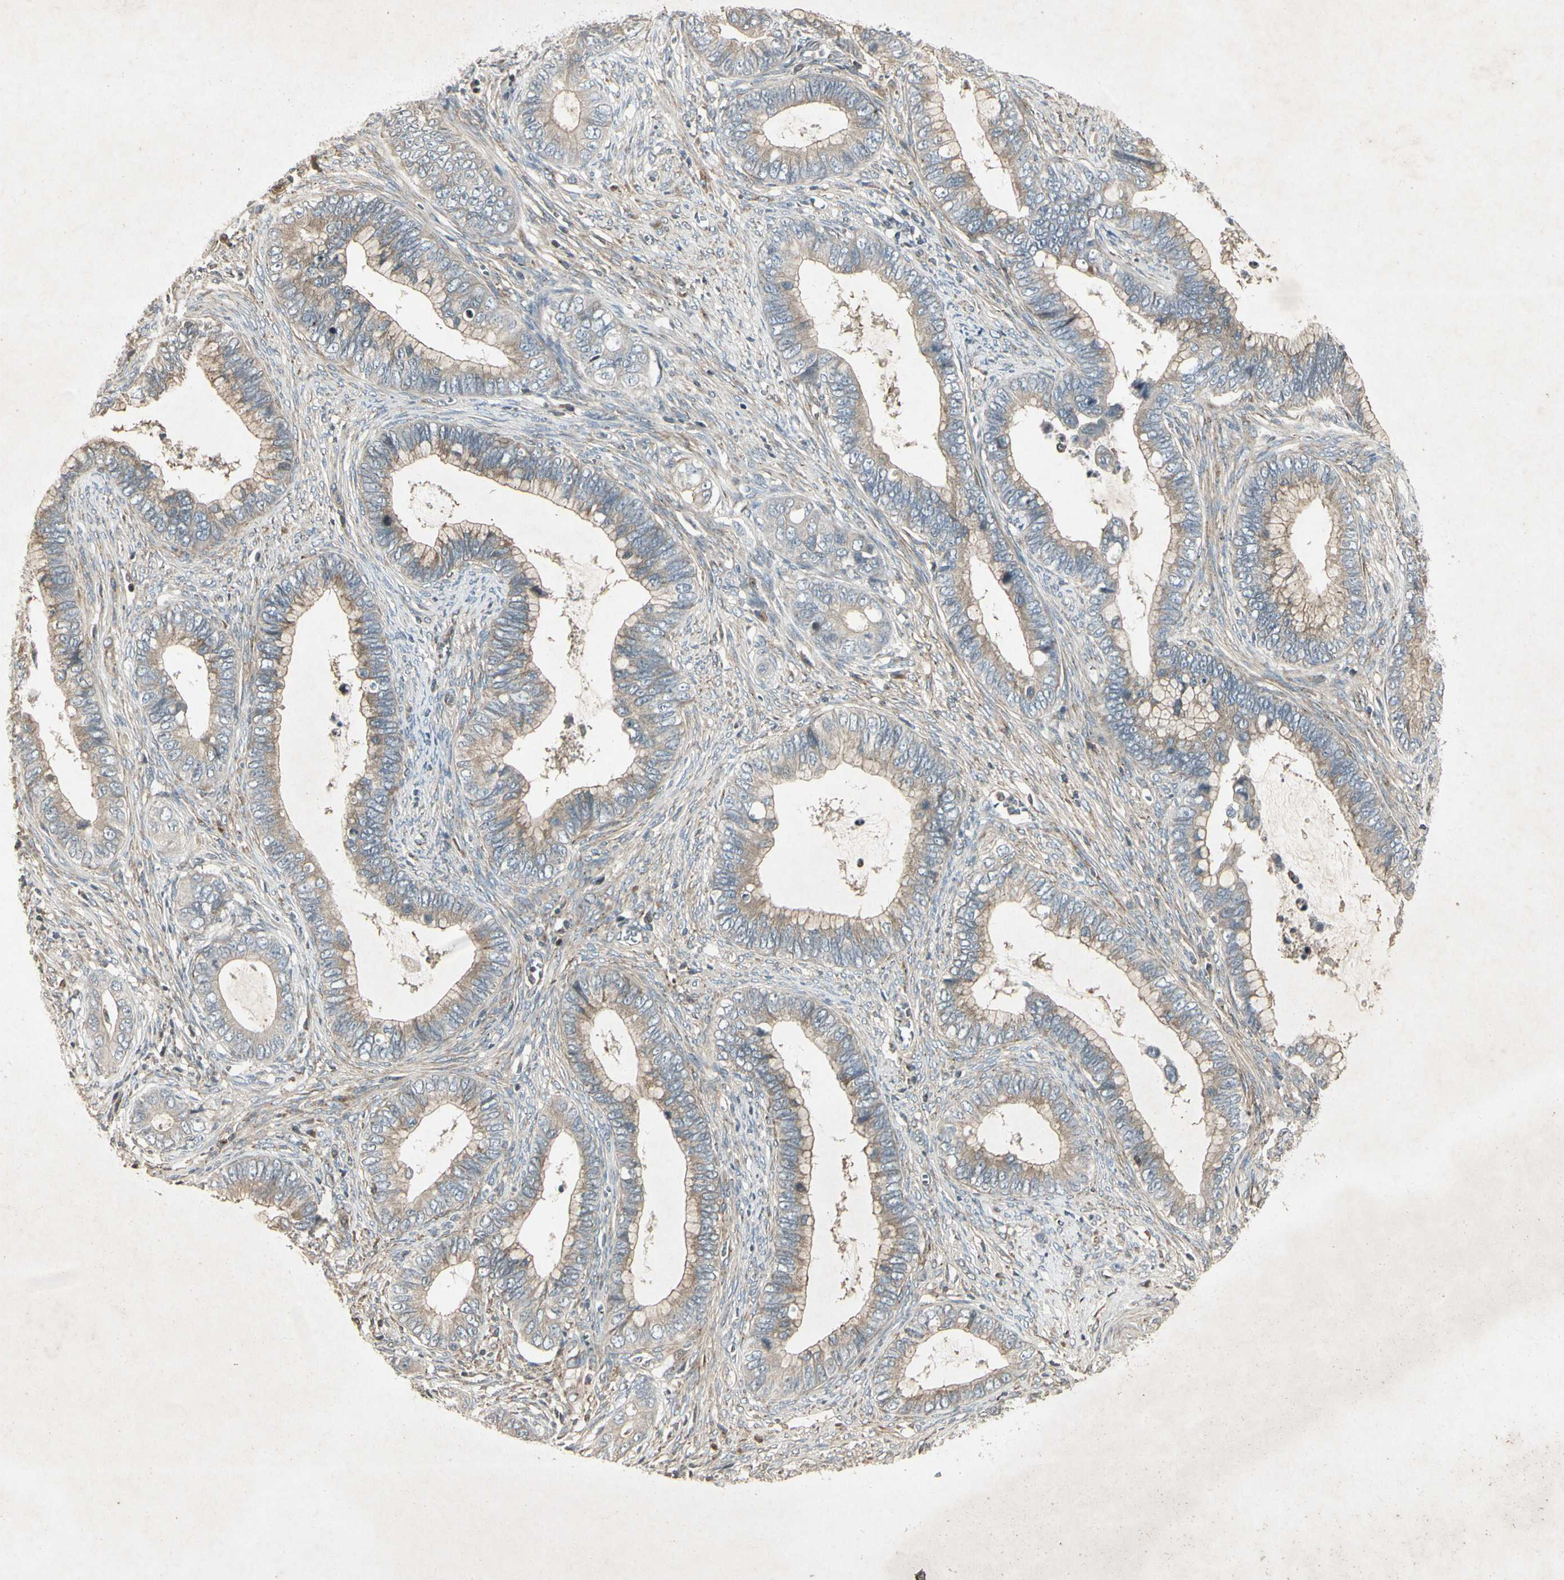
{"staining": {"intensity": "weak", "quantity": ">75%", "location": "cytoplasmic/membranous"}, "tissue": "cervical cancer", "cell_type": "Tumor cells", "image_type": "cancer", "snomed": [{"axis": "morphology", "description": "Adenocarcinoma, NOS"}, {"axis": "topography", "description": "Cervix"}], "caption": "Weak cytoplasmic/membranous staining is seen in about >75% of tumor cells in adenocarcinoma (cervical). Using DAB (brown) and hematoxylin (blue) stains, captured at high magnification using brightfield microscopy.", "gene": "TEK", "patient": {"sex": "female", "age": 44}}